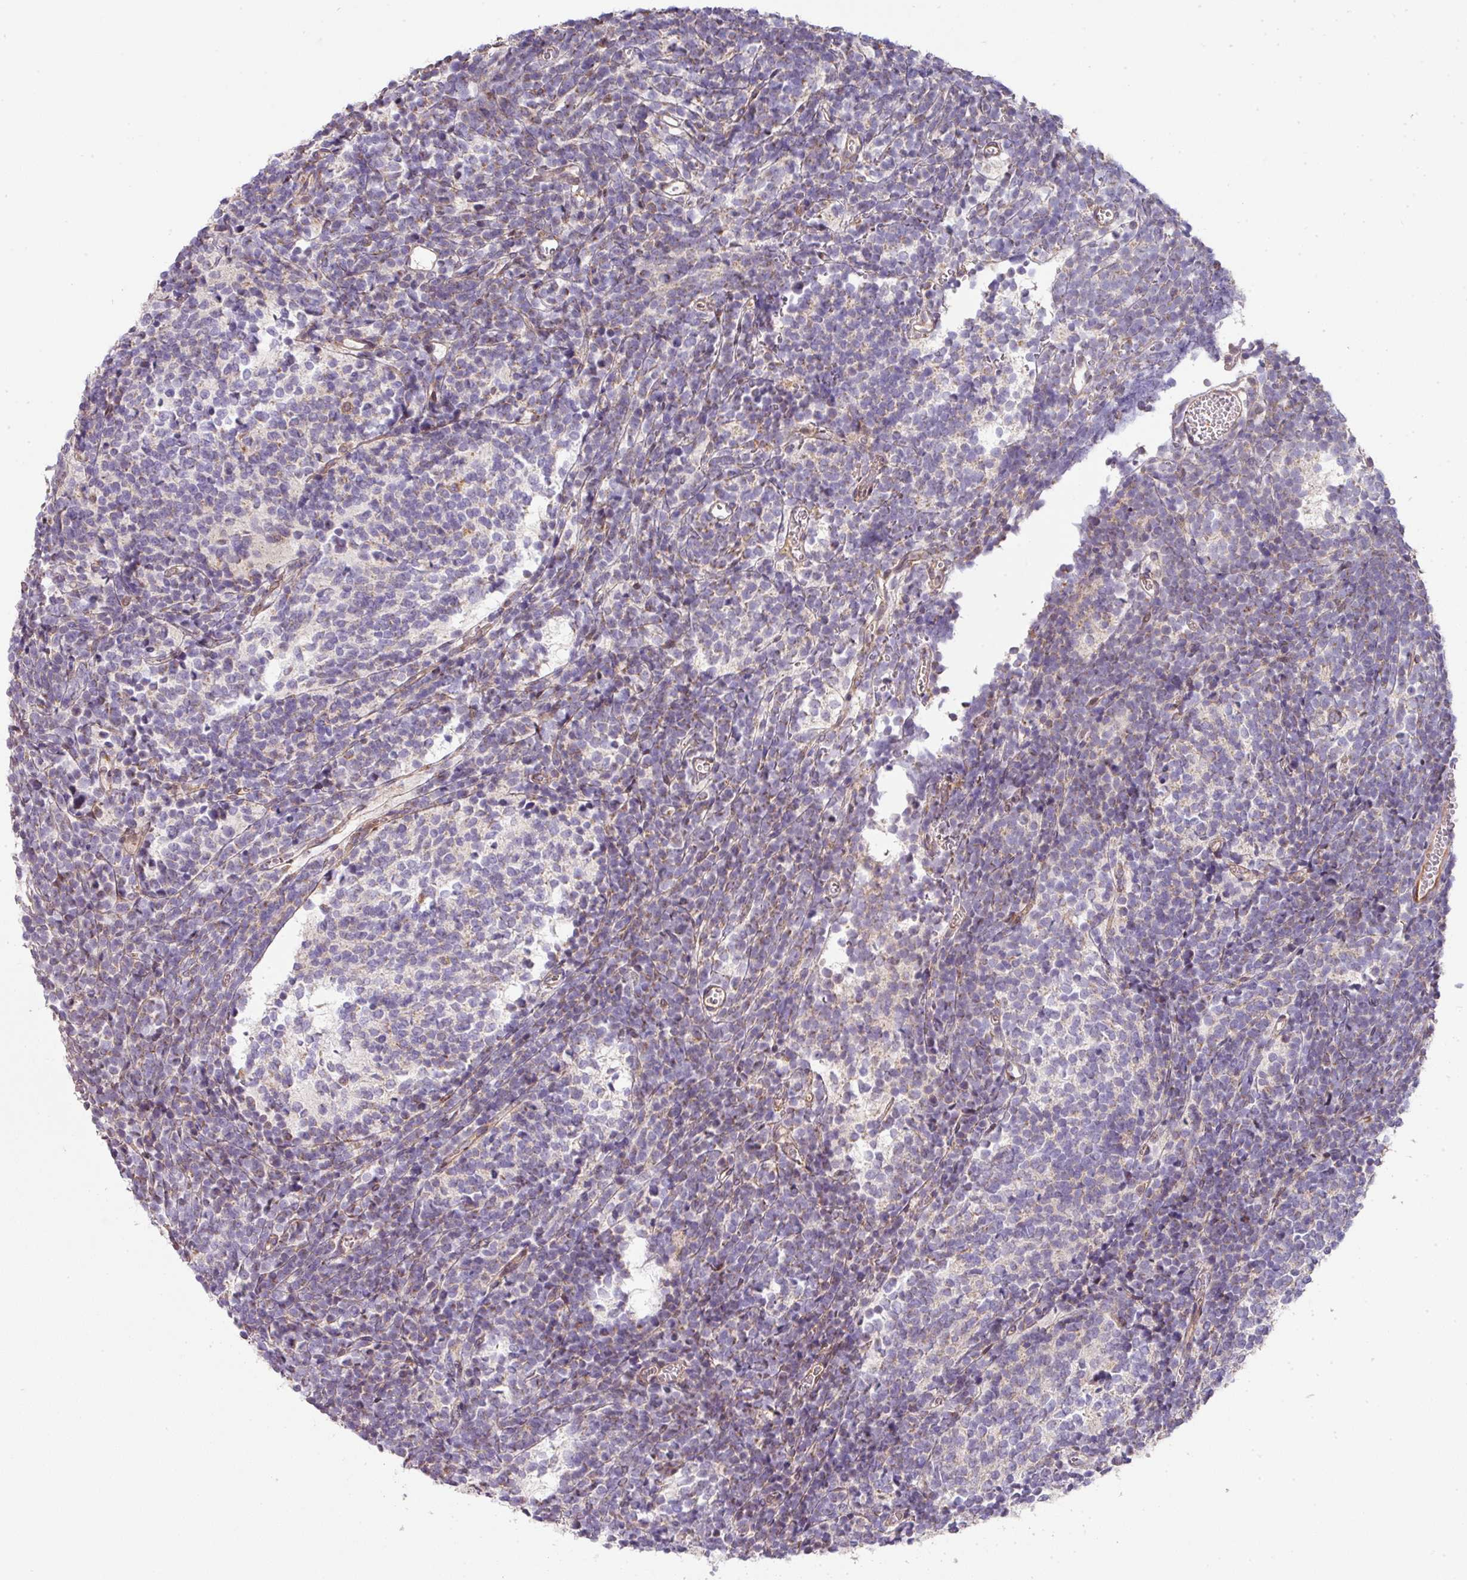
{"staining": {"intensity": "negative", "quantity": "none", "location": "none"}, "tissue": "glioma", "cell_type": "Tumor cells", "image_type": "cancer", "snomed": [{"axis": "morphology", "description": "Glioma, malignant, Low grade"}, {"axis": "topography", "description": "Brain"}], "caption": "Immunohistochemical staining of malignant low-grade glioma shows no significant expression in tumor cells.", "gene": "STK35", "patient": {"sex": "female", "age": 1}}